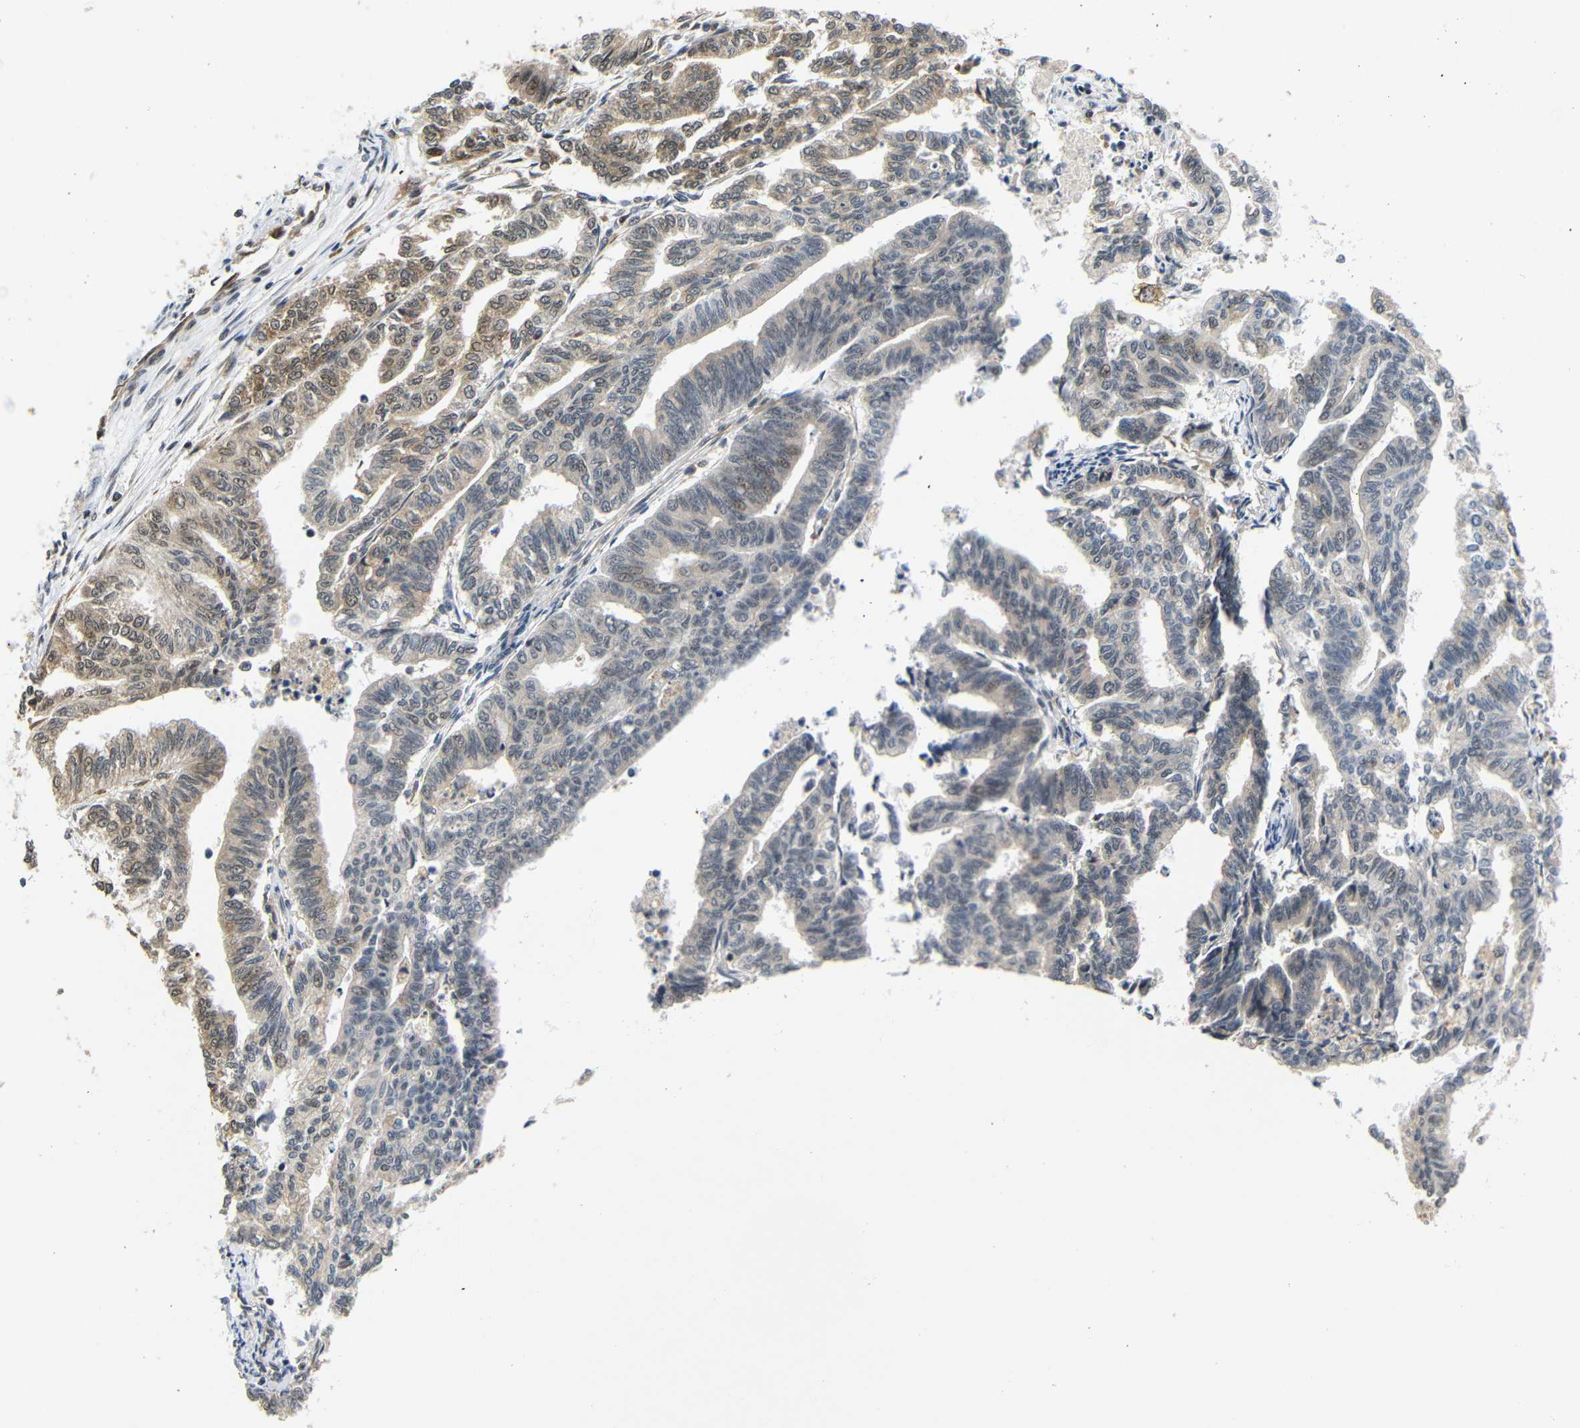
{"staining": {"intensity": "weak", "quantity": ">75%", "location": "cytoplasmic/membranous,nuclear"}, "tissue": "endometrial cancer", "cell_type": "Tumor cells", "image_type": "cancer", "snomed": [{"axis": "morphology", "description": "Adenocarcinoma, NOS"}, {"axis": "topography", "description": "Endometrium"}], "caption": "Endometrial cancer was stained to show a protein in brown. There is low levels of weak cytoplasmic/membranous and nuclear expression in about >75% of tumor cells.", "gene": "GJA5", "patient": {"sex": "female", "age": 79}}